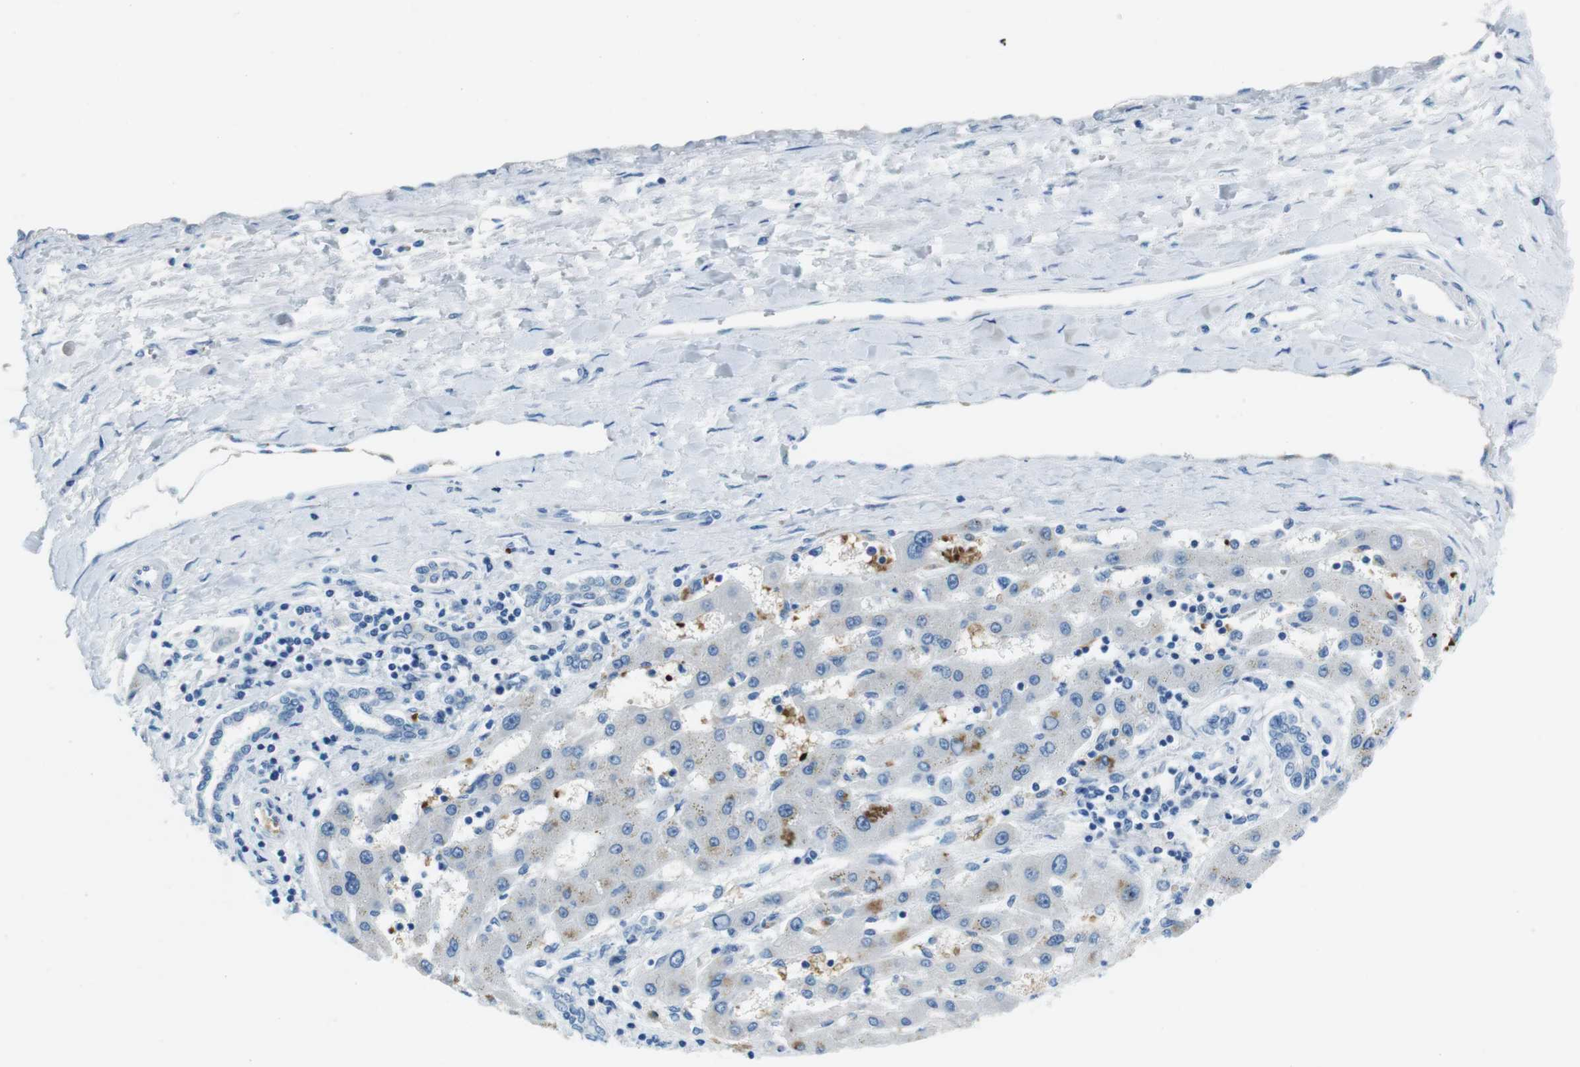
{"staining": {"intensity": "negative", "quantity": "none", "location": "none"}, "tissue": "liver cancer", "cell_type": "Tumor cells", "image_type": "cancer", "snomed": [{"axis": "morphology", "description": "Carcinoma, Hepatocellular, NOS"}, {"axis": "topography", "description": "Liver"}], "caption": "Immunohistochemical staining of liver hepatocellular carcinoma shows no significant staining in tumor cells. Nuclei are stained in blue.", "gene": "TFAP2C", "patient": {"sex": "female", "age": 61}}